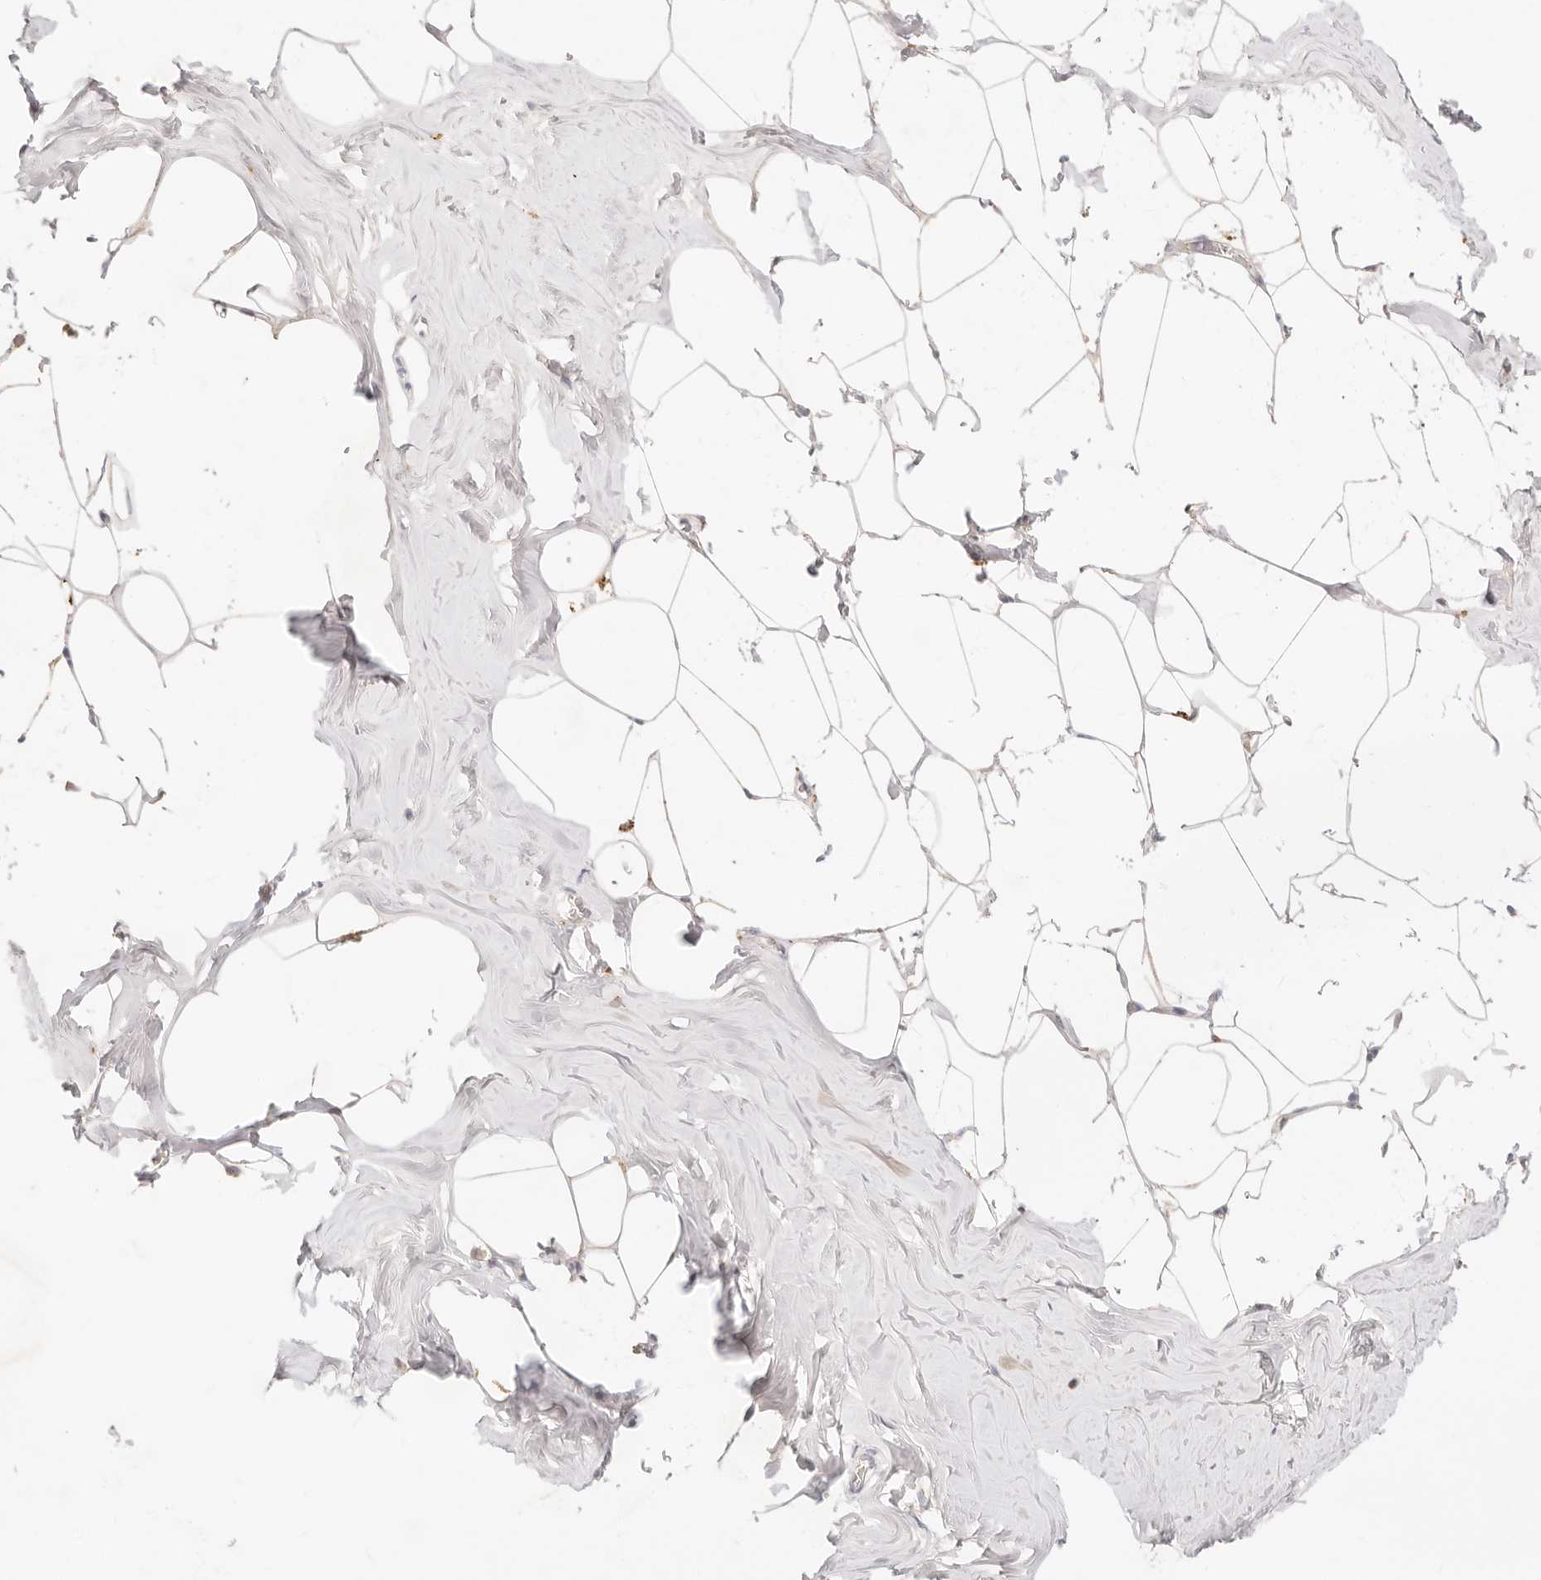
{"staining": {"intensity": "negative", "quantity": "none", "location": "none"}, "tissue": "adipose tissue", "cell_type": "Adipocytes", "image_type": "normal", "snomed": [{"axis": "morphology", "description": "Normal tissue, NOS"}, {"axis": "morphology", "description": "Fibrosis, NOS"}, {"axis": "topography", "description": "Breast"}, {"axis": "topography", "description": "Adipose tissue"}], "caption": "Human adipose tissue stained for a protein using IHC exhibits no staining in adipocytes.", "gene": "HK2", "patient": {"sex": "female", "age": 39}}